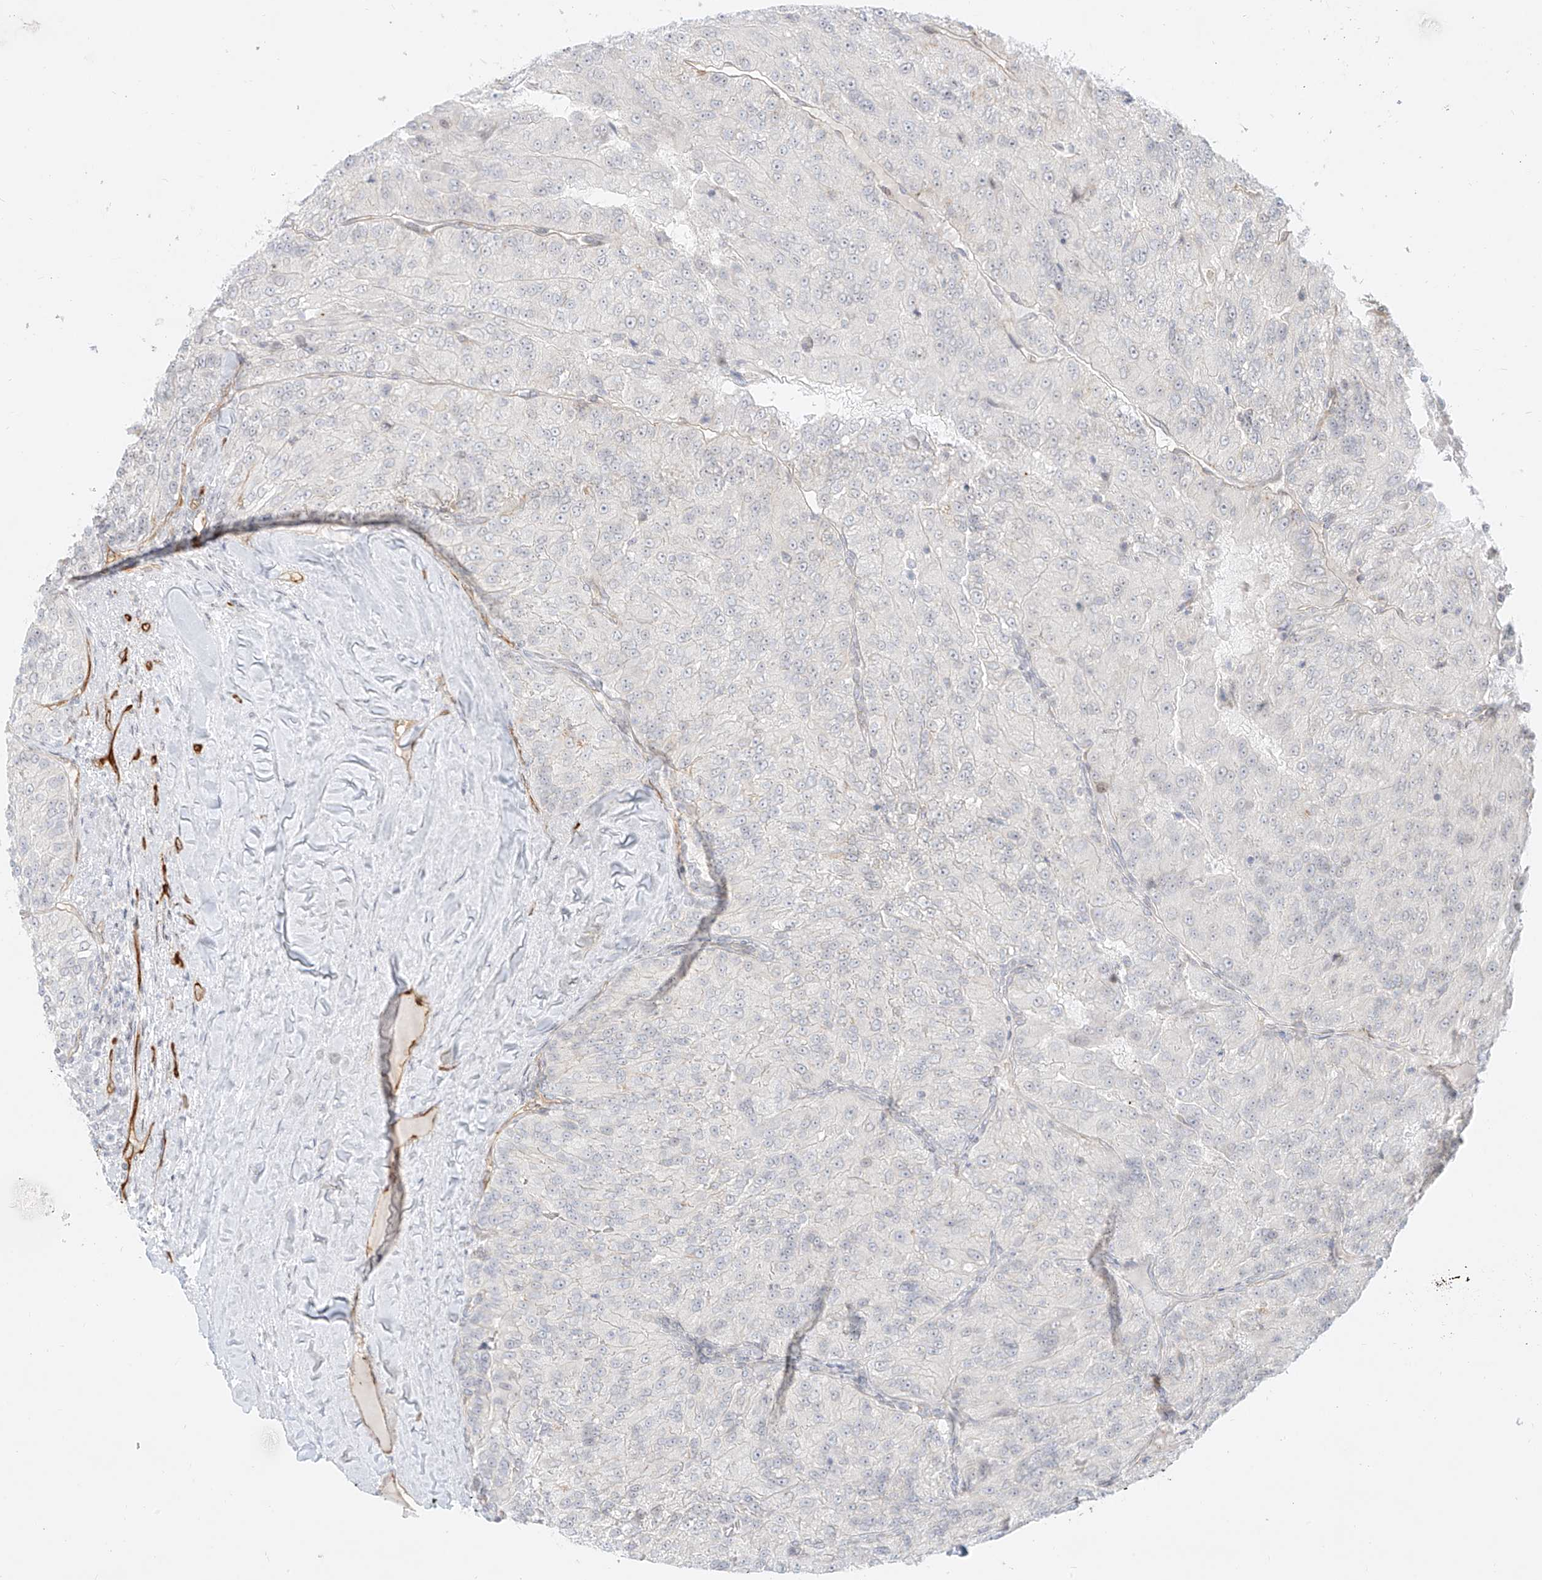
{"staining": {"intensity": "negative", "quantity": "none", "location": "none"}, "tissue": "renal cancer", "cell_type": "Tumor cells", "image_type": "cancer", "snomed": [{"axis": "morphology", "description": "Adenocarcinoma, NOS"}, {"axis": "topography", "description": "Kidney"}], "caption": "Immunohistochemistry of renal adenocarcinoma reveals no positivity in tumor cells.", "gene": "NHSL1", "patient": {"sex": "female", "age": 63}}